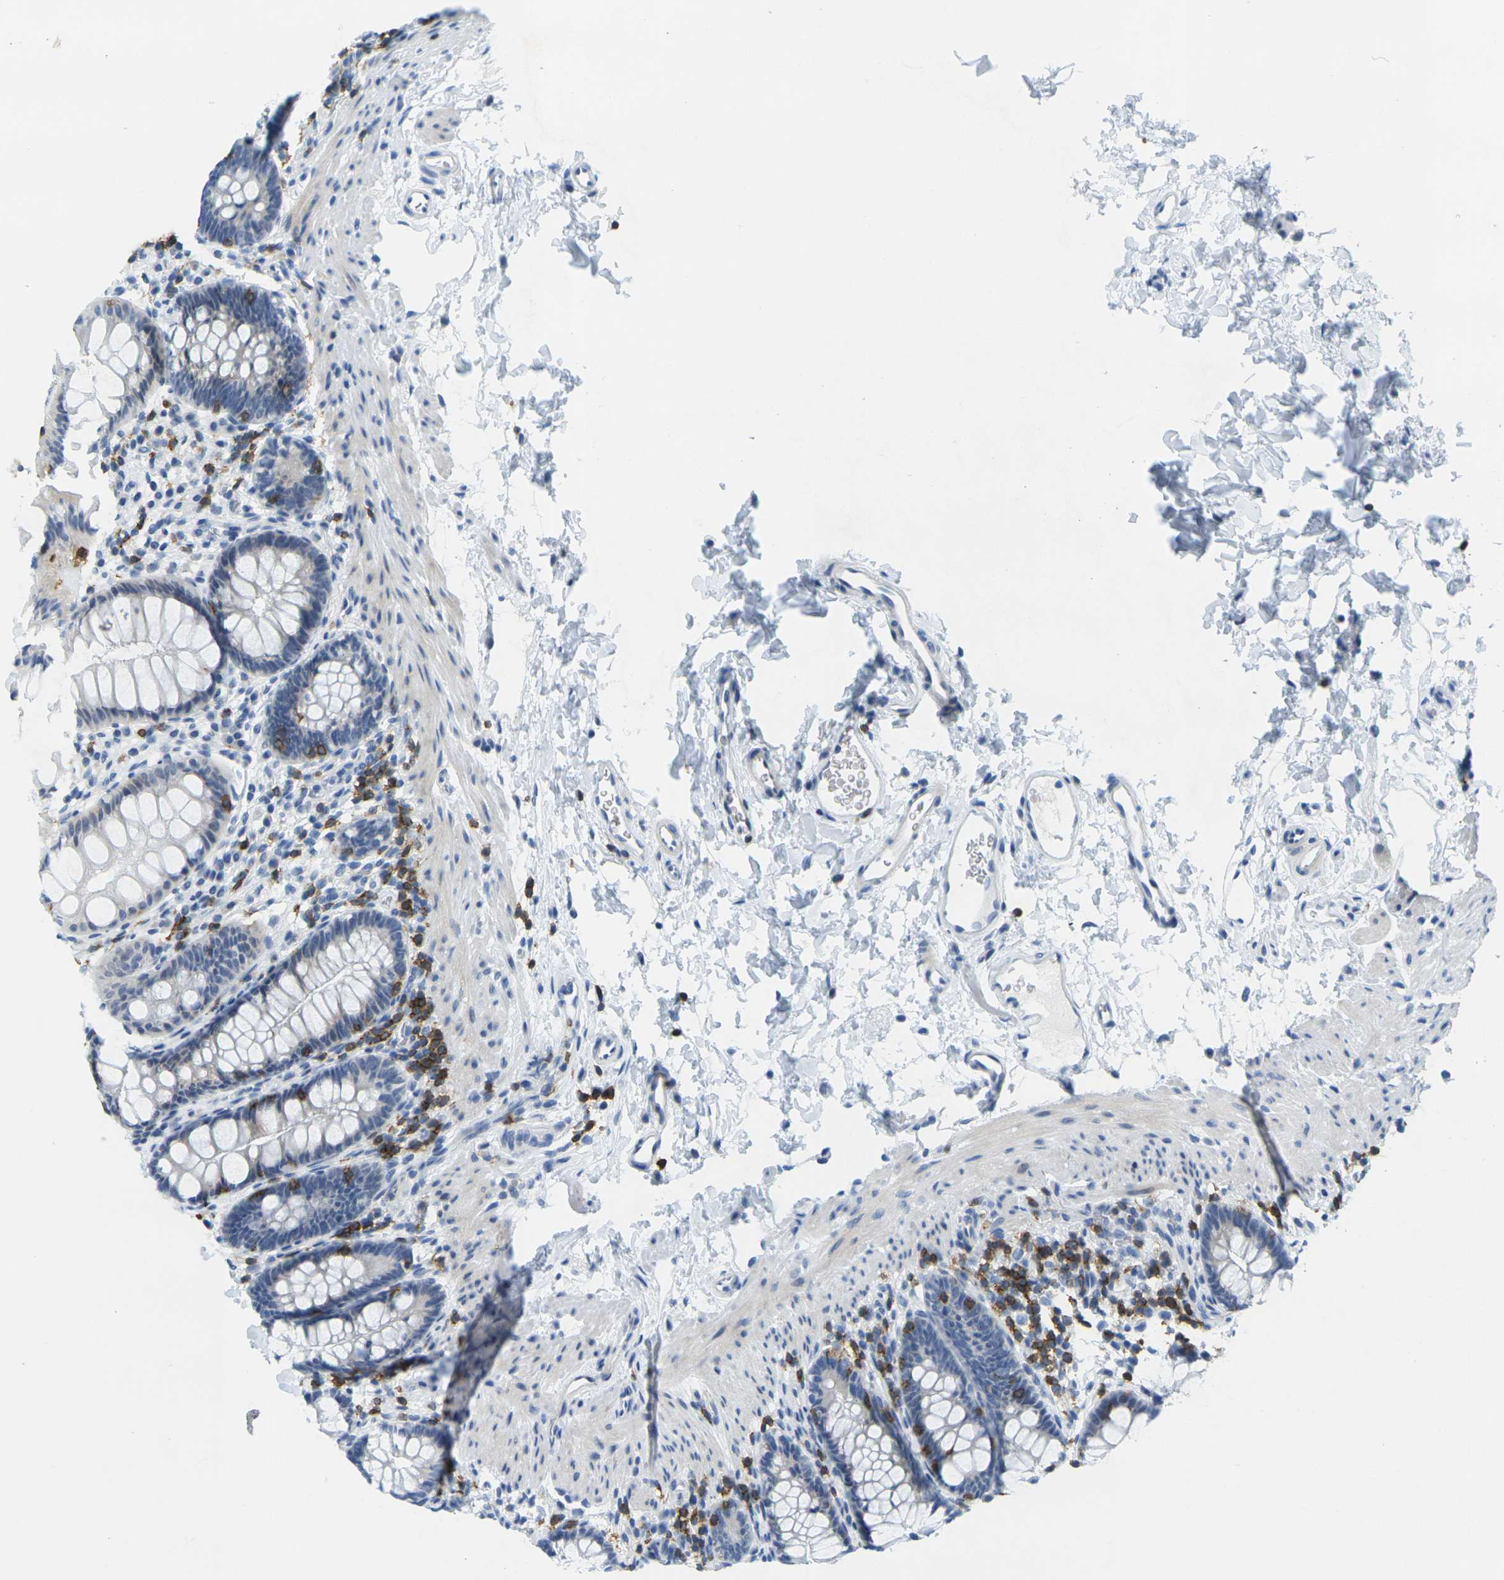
{"staining": {"intensity": "negative", "quantity": "none", "location": "none"}, "tissue": "rectum", "cell_type": "Glandular cells", "image_type": "normal", "snomed": [{"axis": "morphology", "description": "Normal tissue, NOS"}, {"axis": "topography", "description": "Rectum"}], "caption": "A high-resolution histopathology image shows immunohistochemistry (IHC) staining of normal rectum, which demonstrates no significant positivity in glandular cells.", "gene": "CD3D", "patient": {"sex": "female", "age": 24}}